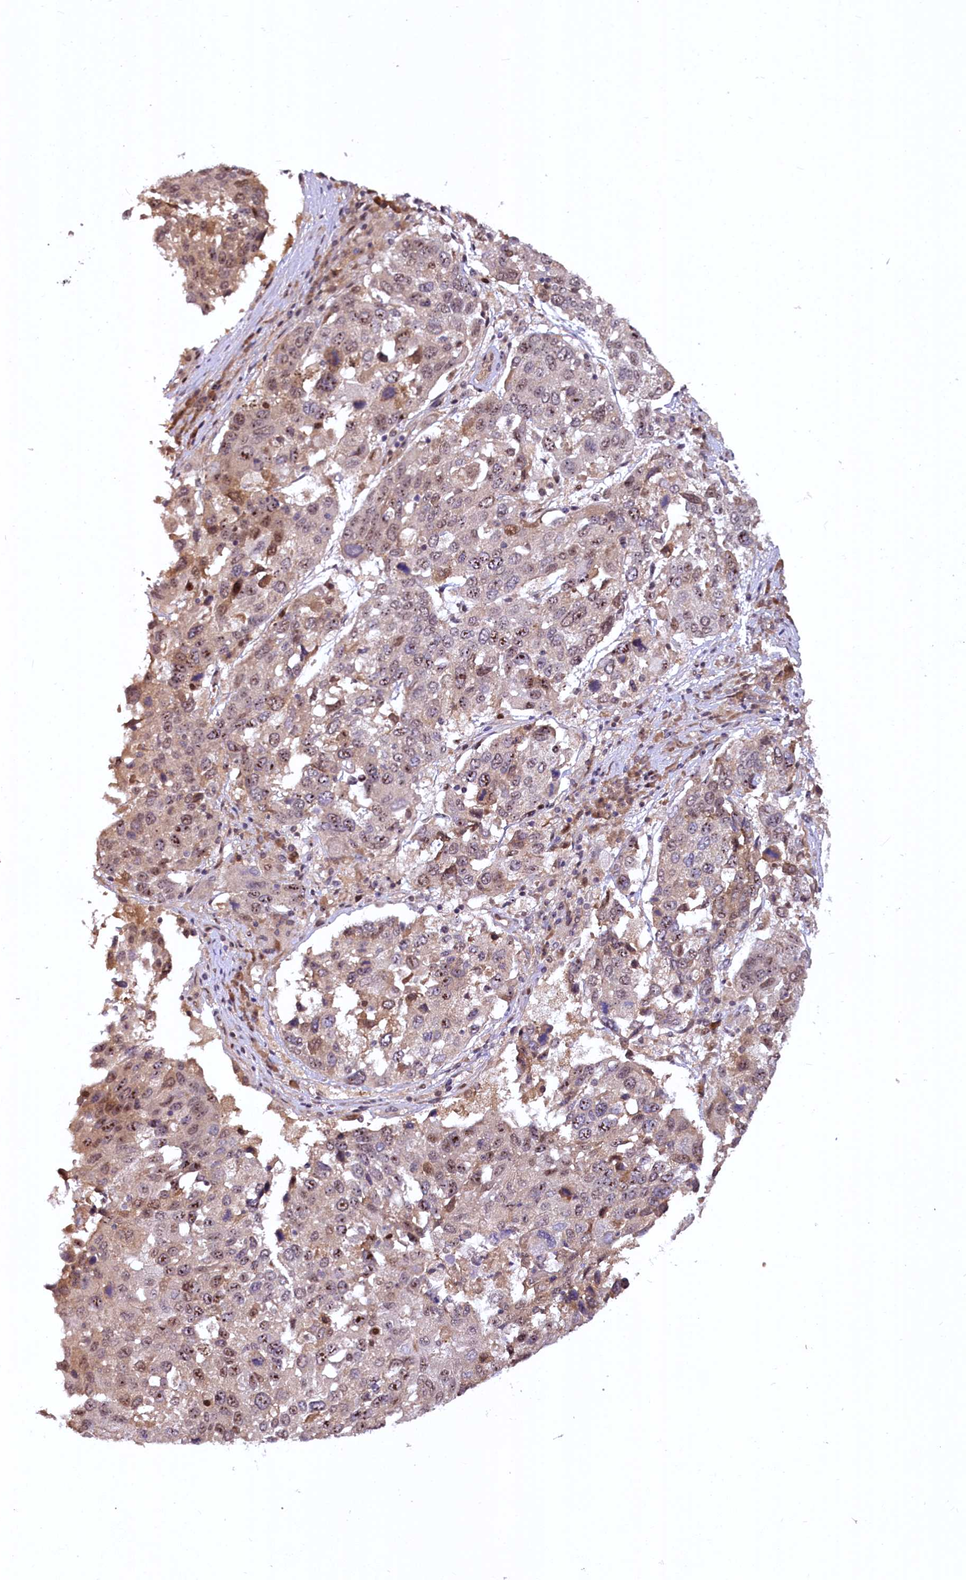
{"staining": {"intensity": "moderate", "quantity": ">75%", "location": "cytoplasmic/membranous,nuclear"}, "tissue": "lung cancer", "cell_type": "Tumor cells", "image_type": "cancer", "snomed": [{"axis": "morphology", "description": "Squamous cell carcinoma, NOS"}, {"axis": "topography", "description": "Lung"}], "caption": "Immunohistochemical staining of lung cancer (squamous cell carcinoma) shows medium levels of moderate cytoplasmic/membranous and nuclear staining in about >75% of tumor cells.", "gene": "N4BP2L1", "patient": {"sex": "male", "age": 65}}